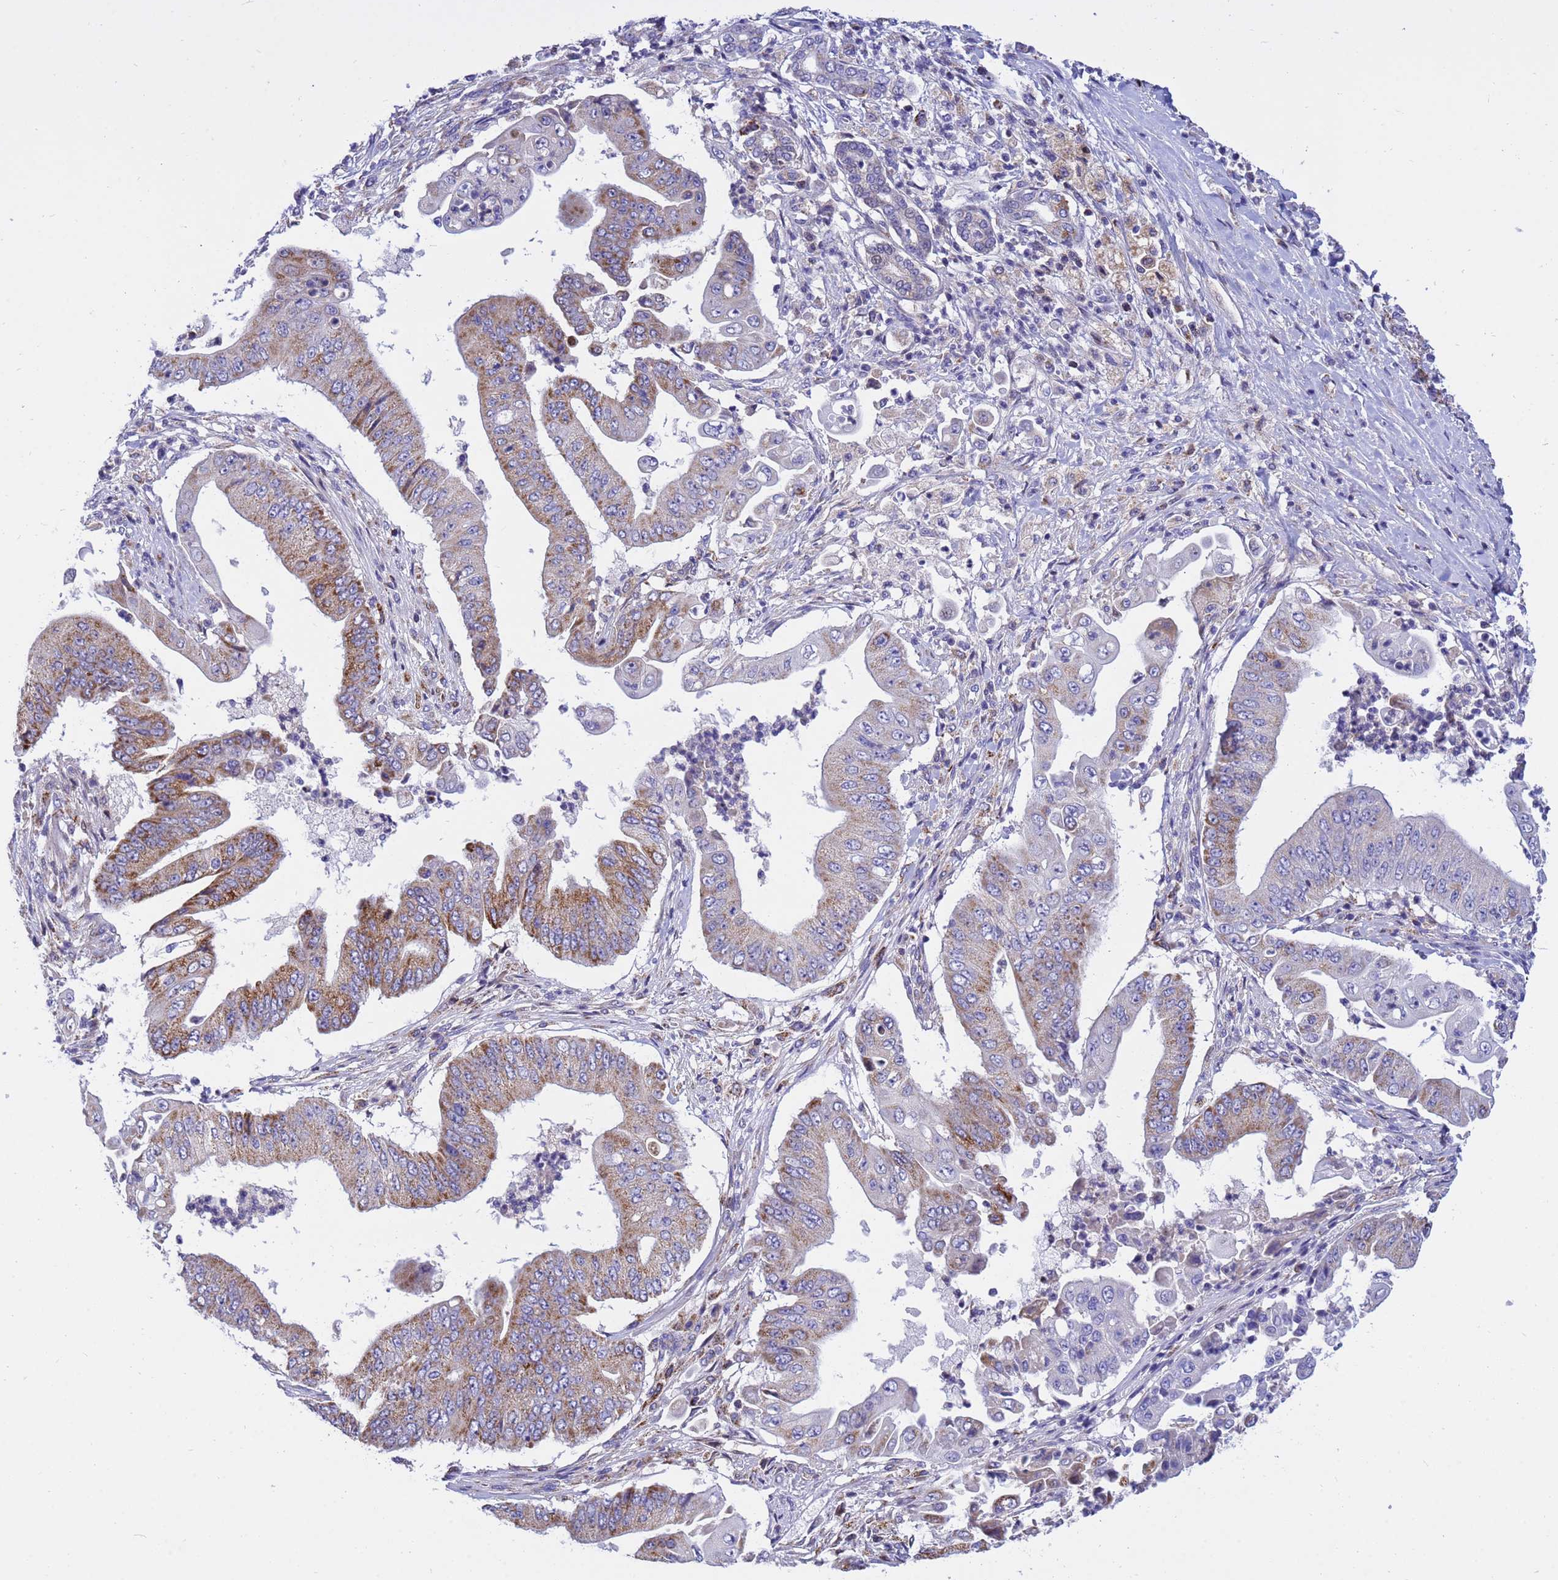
{"staining": {"intensity": "strong", "quantity": "<25%", "location": "cytoplasmic/membranous"}, "tissue": "pancreatic cancer", "cell_type": "Tumor cells", "image_type": "cancer", "snomed": [{"axis": "morphology", "description": "Adenocarcinoma, NOS"}, {"axis": "topography", "description": "Pancreas"}], "caption": "High-power microscopy captured an immunohistochemistry histopathology image of pancreatic adenocarcinoma, revealing strong cytoplasmic/membranous positivity in about <25% of tumor cells. (Brightfield microscopy of DAB IHC at high magnification).", "gene": "TUBGCP3", "patient": {"sex": "female", "age": 77}}